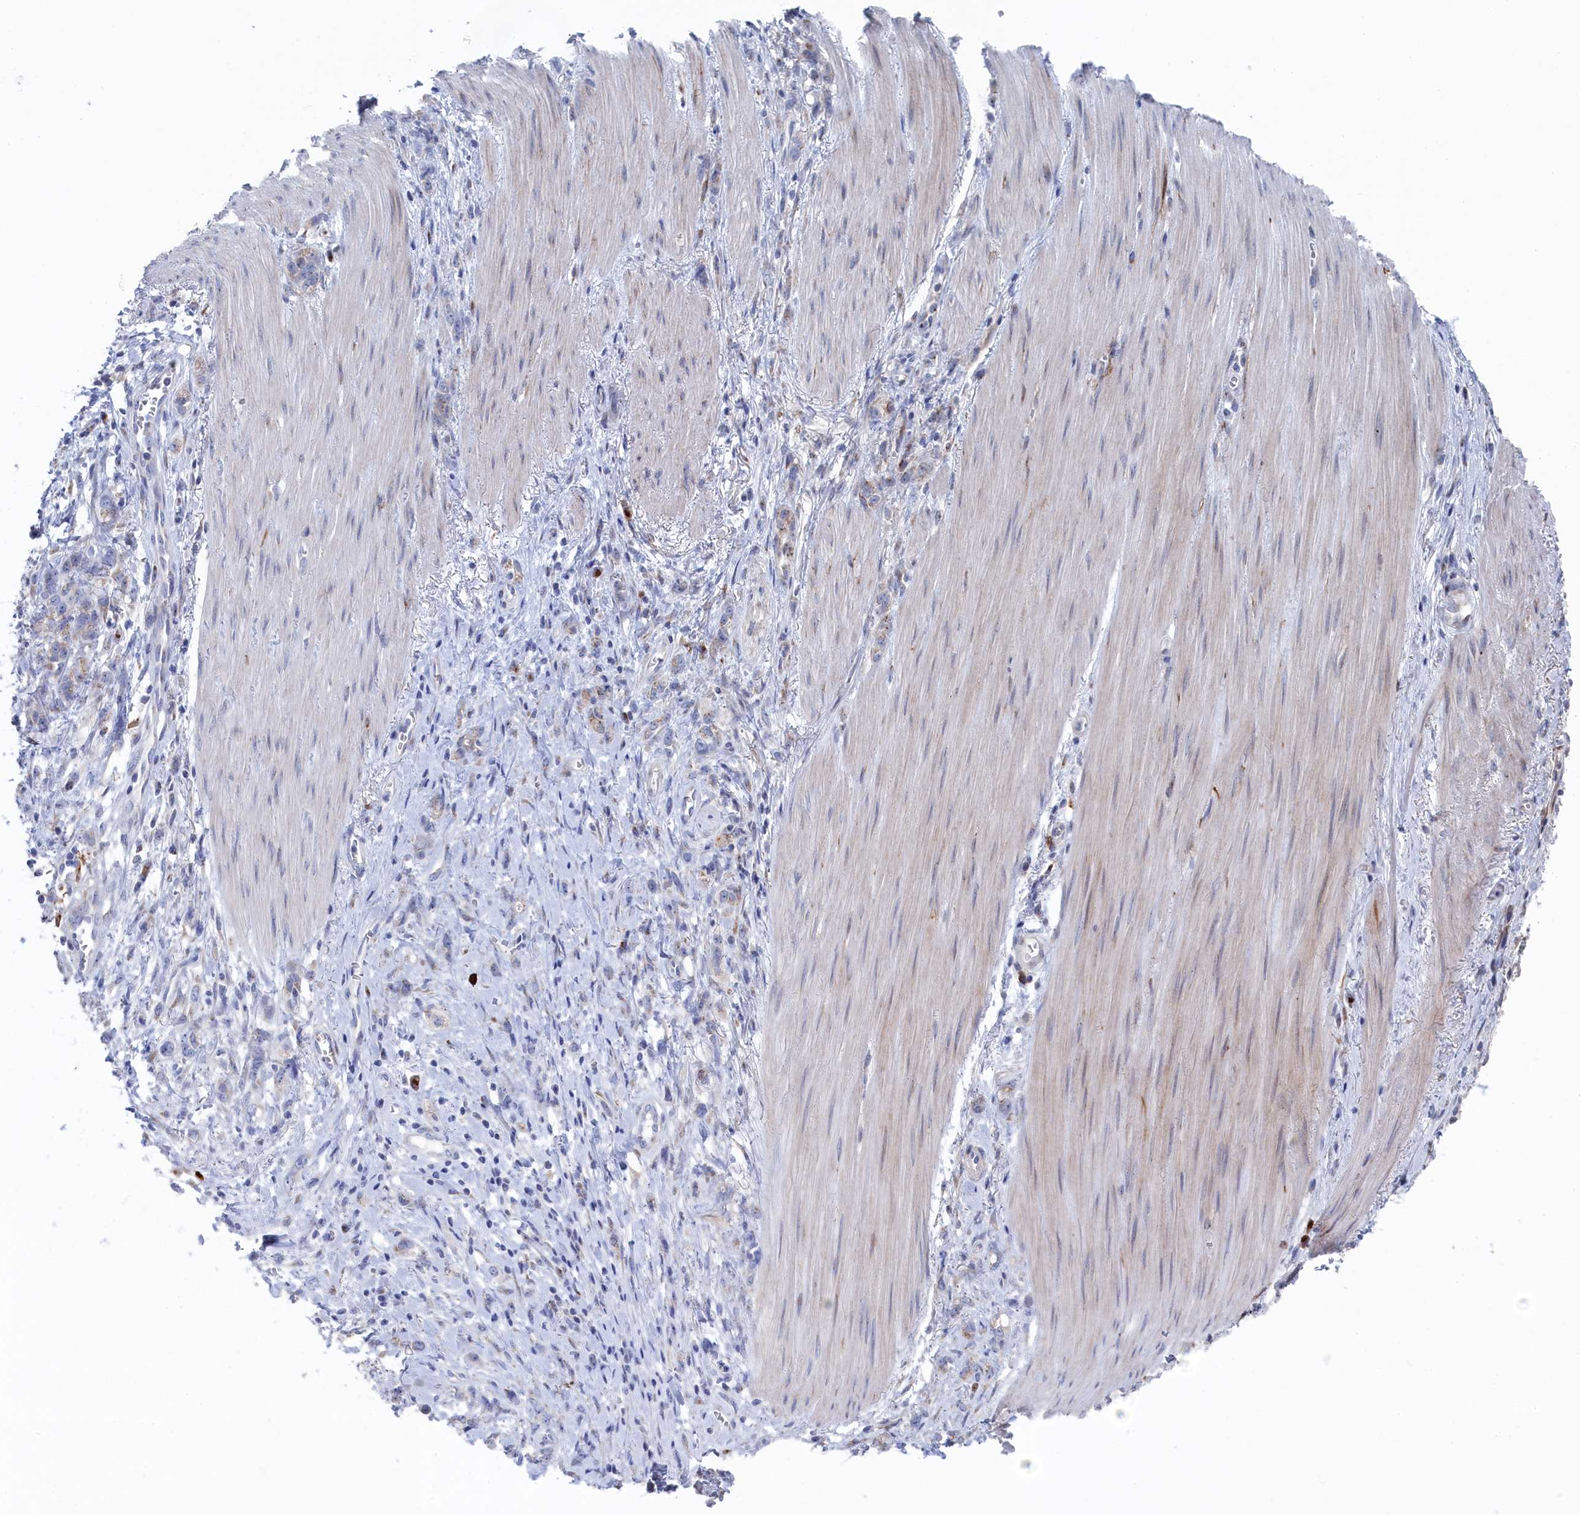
{"staining": {"intensity": "weak", "quantity": "<25%", "location": "cytoplasmic/membranous"}, "tissue": "stomach cancer", "cell_type": "Tumor cells", "image_type": "cancer", "snomed": [{"axis": "morphology", "description": "Adenocarcinoma, NOS"}, {"axis": "topography", "description": "Stomach"}], "caption": "Stomach cancer (adenocarcinoma) was stained to show a protein in brown. There is no significant staining in tumor cells.", "gene": "IRX1", "patient": {"sex": "female", "age": 76}}